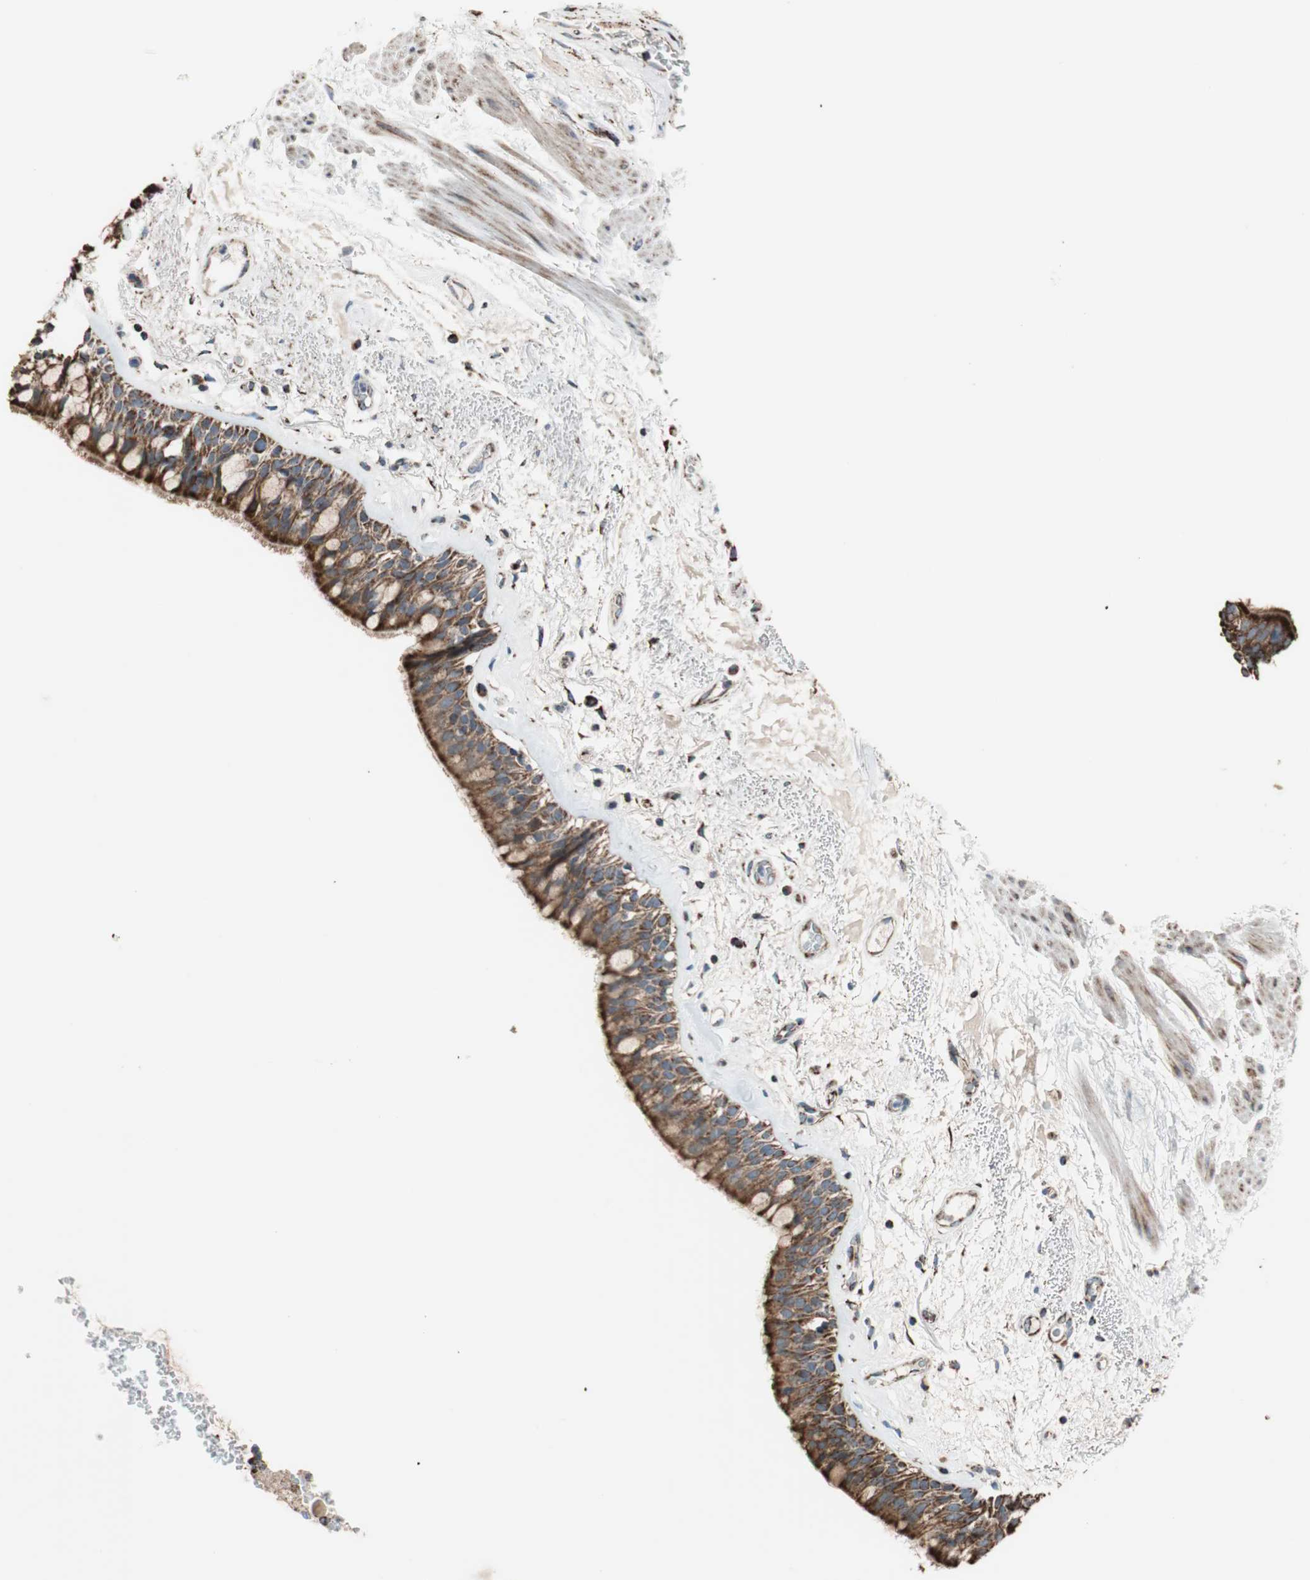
{"staining": {"intensity": "strong", "quantity": ">75%", "location": "cytoplasmic/membranous"}, "tissue": "bronchus", "cell_type": "Respiratory epithelial cells", "image_type": "normal", "snomed": [{"axis": "morphology", "description": "Normal tissue, NOS"}, {"axis": "topography", "description": "Bronchus"}], "caption": "High-power microscopy captured an immunohistochemistry image of normal bronchus, revealing strong cytoplasmic/membranous staining in approximately >75% of respiratory epithelial cells. (Brightfield microscopy of DAB IHC at high magnification).", "gene": "PCSK4", "patient": {"sex": "male", "age": 66}}